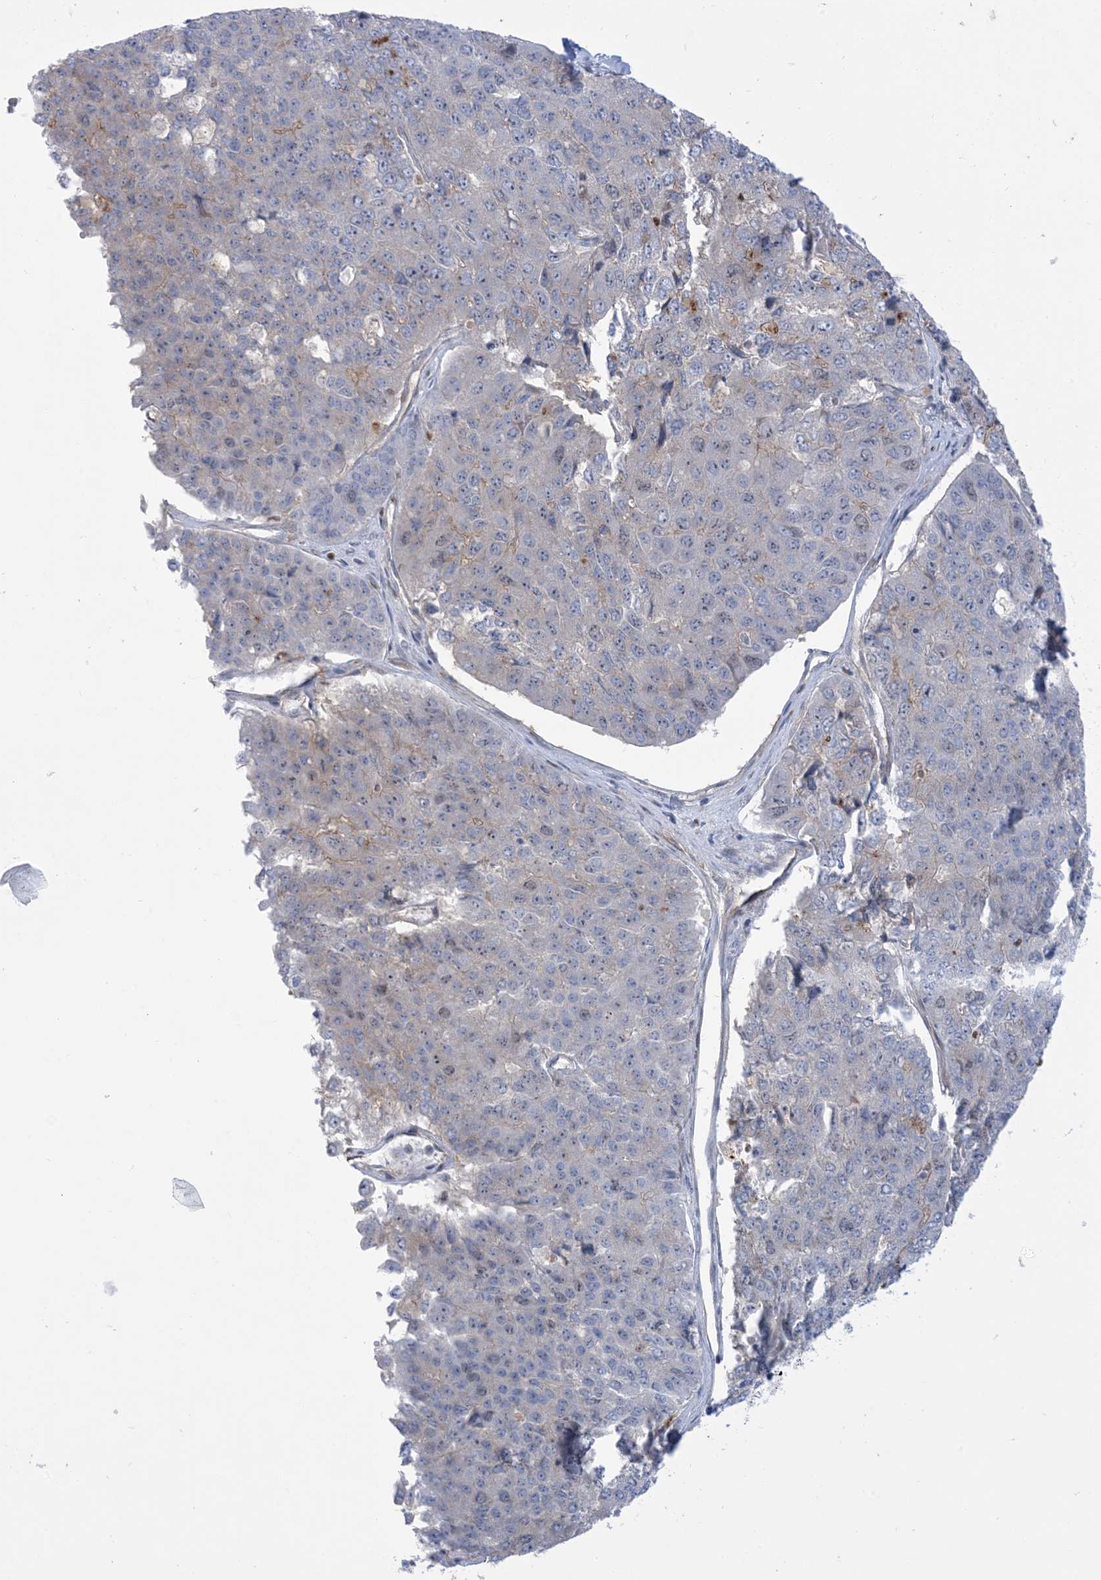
{"staining": {"intensity": "negative", "quantity": "none", "location": "none"}, "tissue": "pancreatic cancer", "cell_type": "Tumor cells", "image_type": "cancer", "snomed": [{"axis": "morphology", "description": "Adenocarcinoma, NOS"}, {"axis": "topography", "description": "Pancreas"}], "caption": "Immunohistochemical staining of human pancreatic cancer (adenocarcinoma) displays no significant staining in tumor cells.", "gene": "MARS2", "patient": {"sex": "male", "age": 50}}